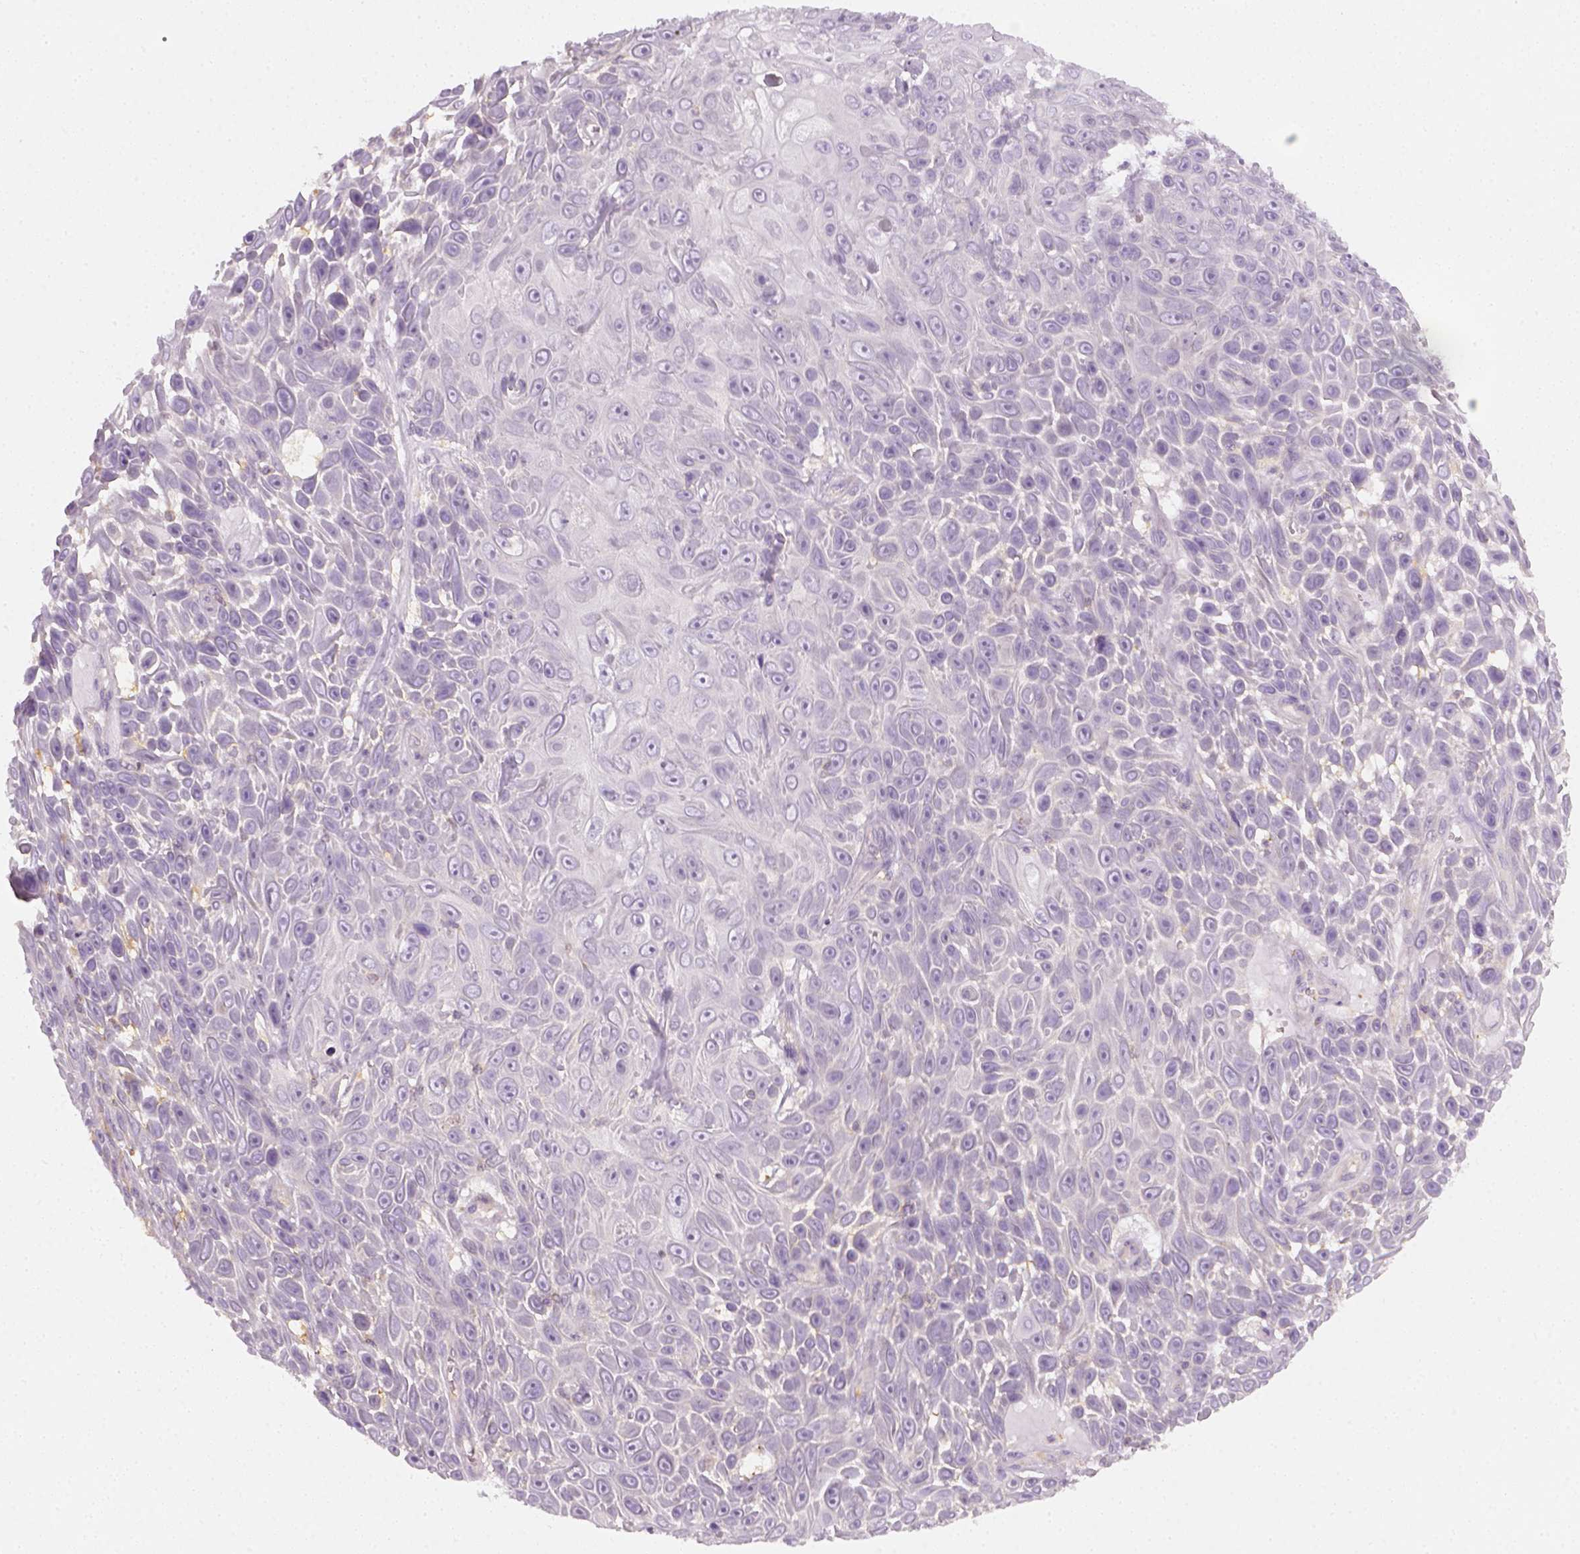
{"staining": {"intensity": "negative", "quantity": "none", "location": "none"}, "tissue": "skin cancer", "cell_type": "Tumor cells", "image_type": "cancer", "snomed": [{"axis": "morphology", "description": "Squamous cell carcinoma, NOS"}, {"axis": "topography", "description": "Skin"}], "caption": "Tumor cells show no significant protein staining in skin cancer.", "gene": "EPHB1", "patient": {"sex": "male", "age": 82}}